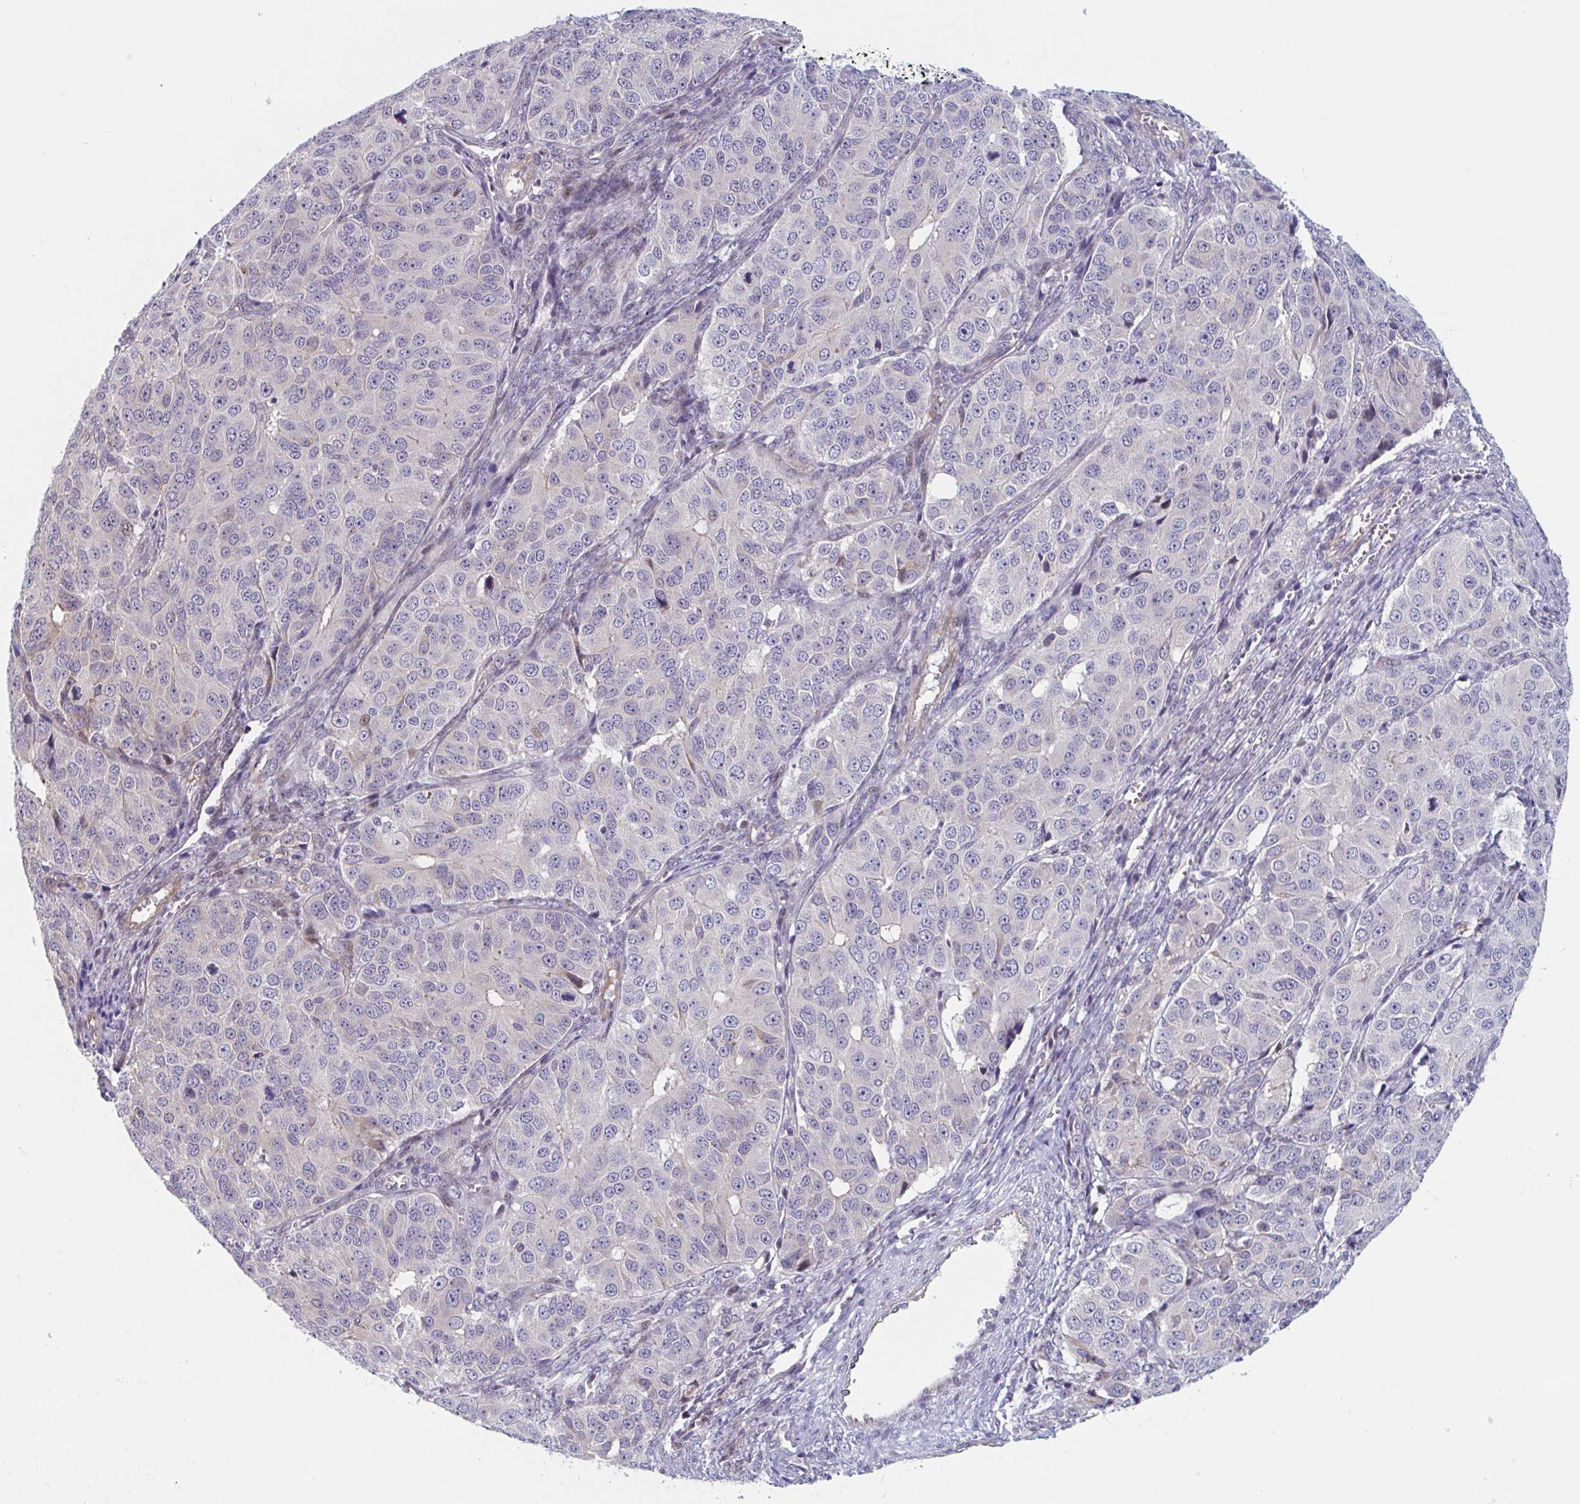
{"staining": {"intensity": "weak", "quantity": "<25%", "location": "cytoplasmic/membranous"}, "tissue": "ovarian cancer", "cell_type": "Tumor cells", "image_type": "cancer", "snomed": [{"axis": "morphology", "description": "Carcinoma, endometroid"}, {"axis": "topography", "description": "Ovary"}], "caption": "This is an immunohistochemistry (IHC) image of human ovarian endometroid carcinoma. There is no expression in tumor cells.", "gene": "DUXA", "patient": {"sex": "female", "age": 51}}